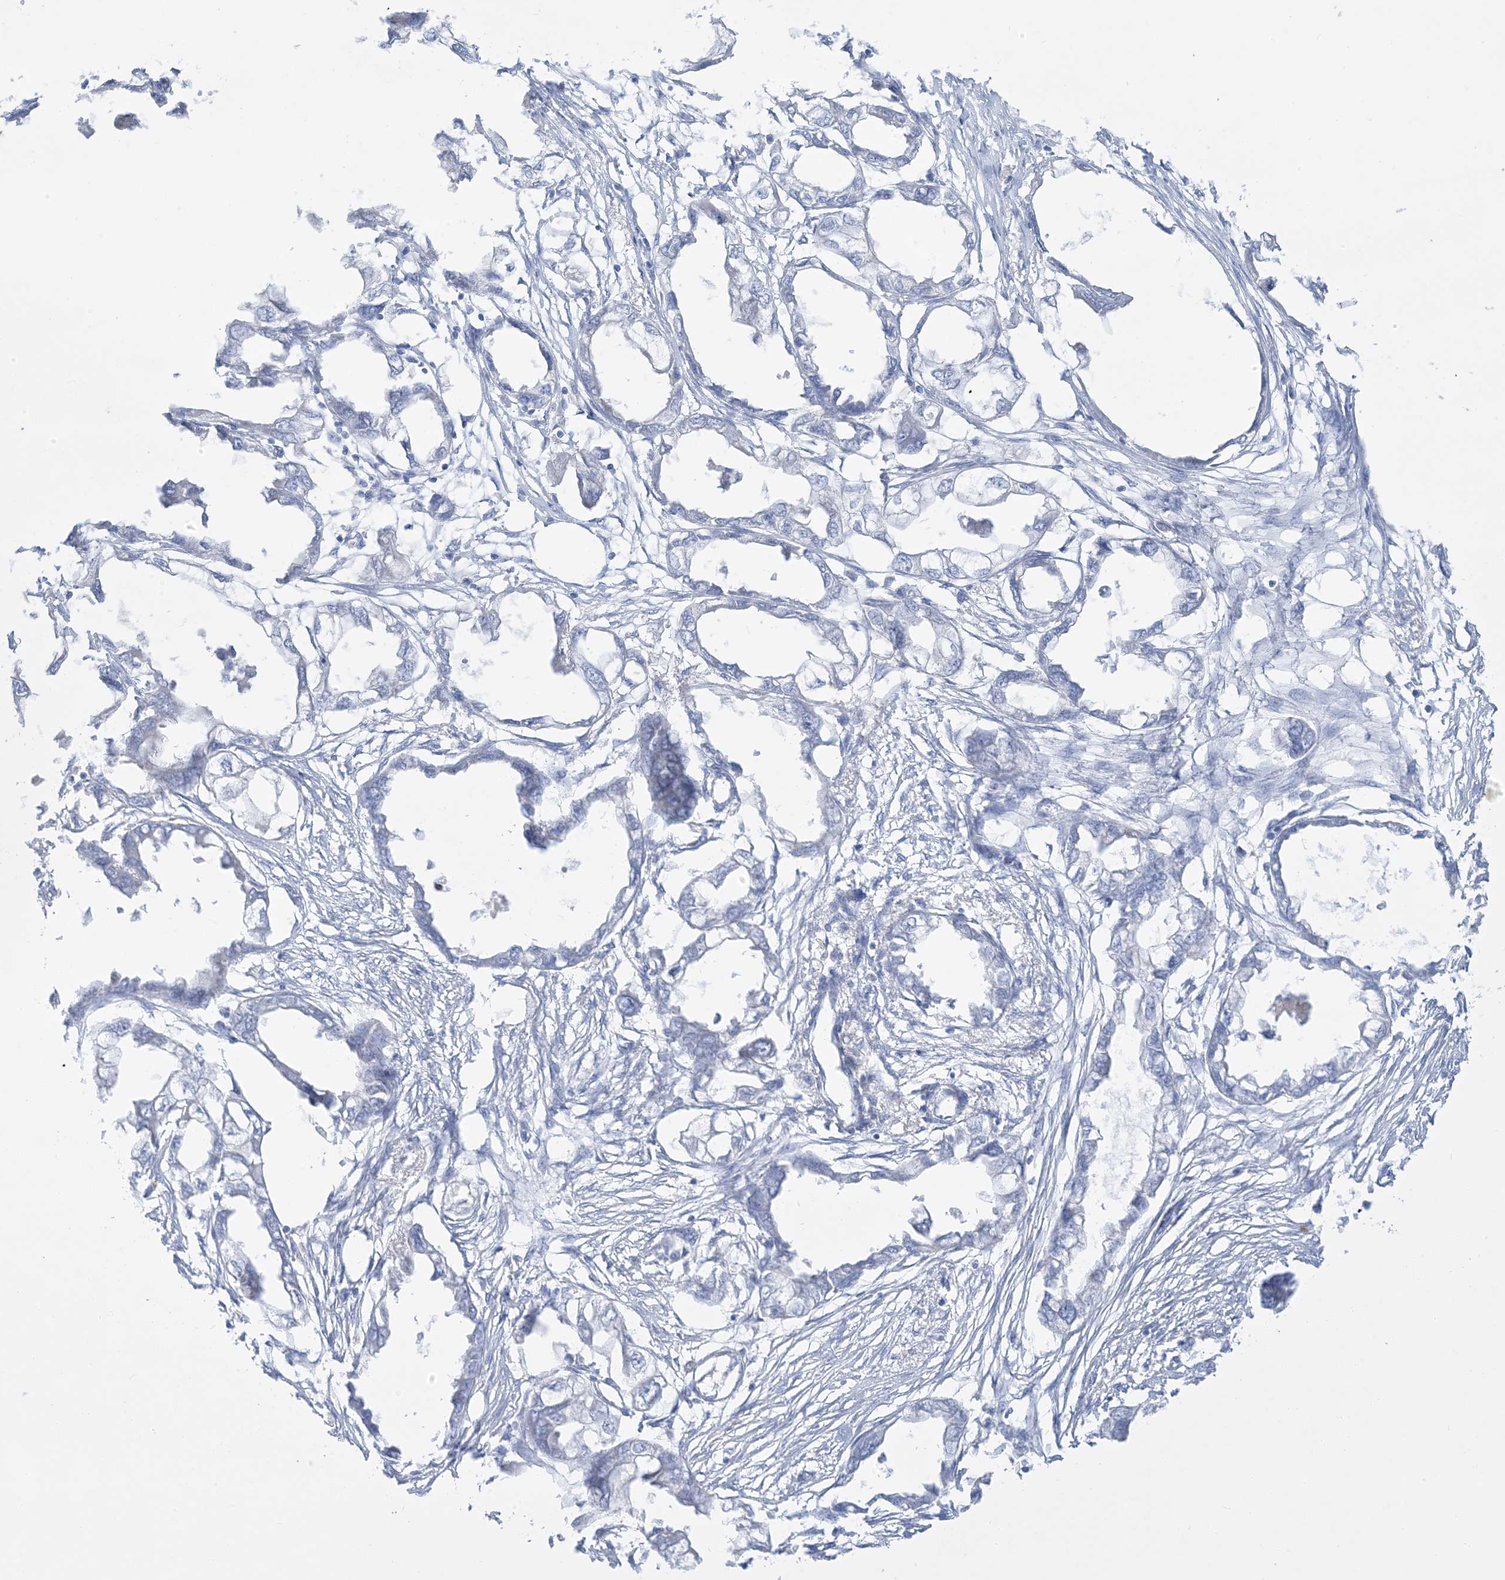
{"staining": {"intensity": "negative", "quantity": "none", "location": "none"}, "tissue": "endometrial cancer", "cell_type": "Tumor cells", "image_type": "cancer", "snomed": [{"axis": "morphology", "description": "Adenocarcinoma, NOS"}, {"axis": "morphology", "description": "Adenocarcinoma, metastatic, NOS"}, {"axis": "topography", "description": "Adipose tissue"}, {"axis": "topography", "description": "Endometrium"}], "caption": "Endometrial cancer (adenocarcinoma) was stained to show a protein in brown. There is no significant positivity in tumor cells. (IHC, brightfield microscopy, high magnification).", "gene": "FAM184A", "patient": {"sex": "female", "age": 67}}